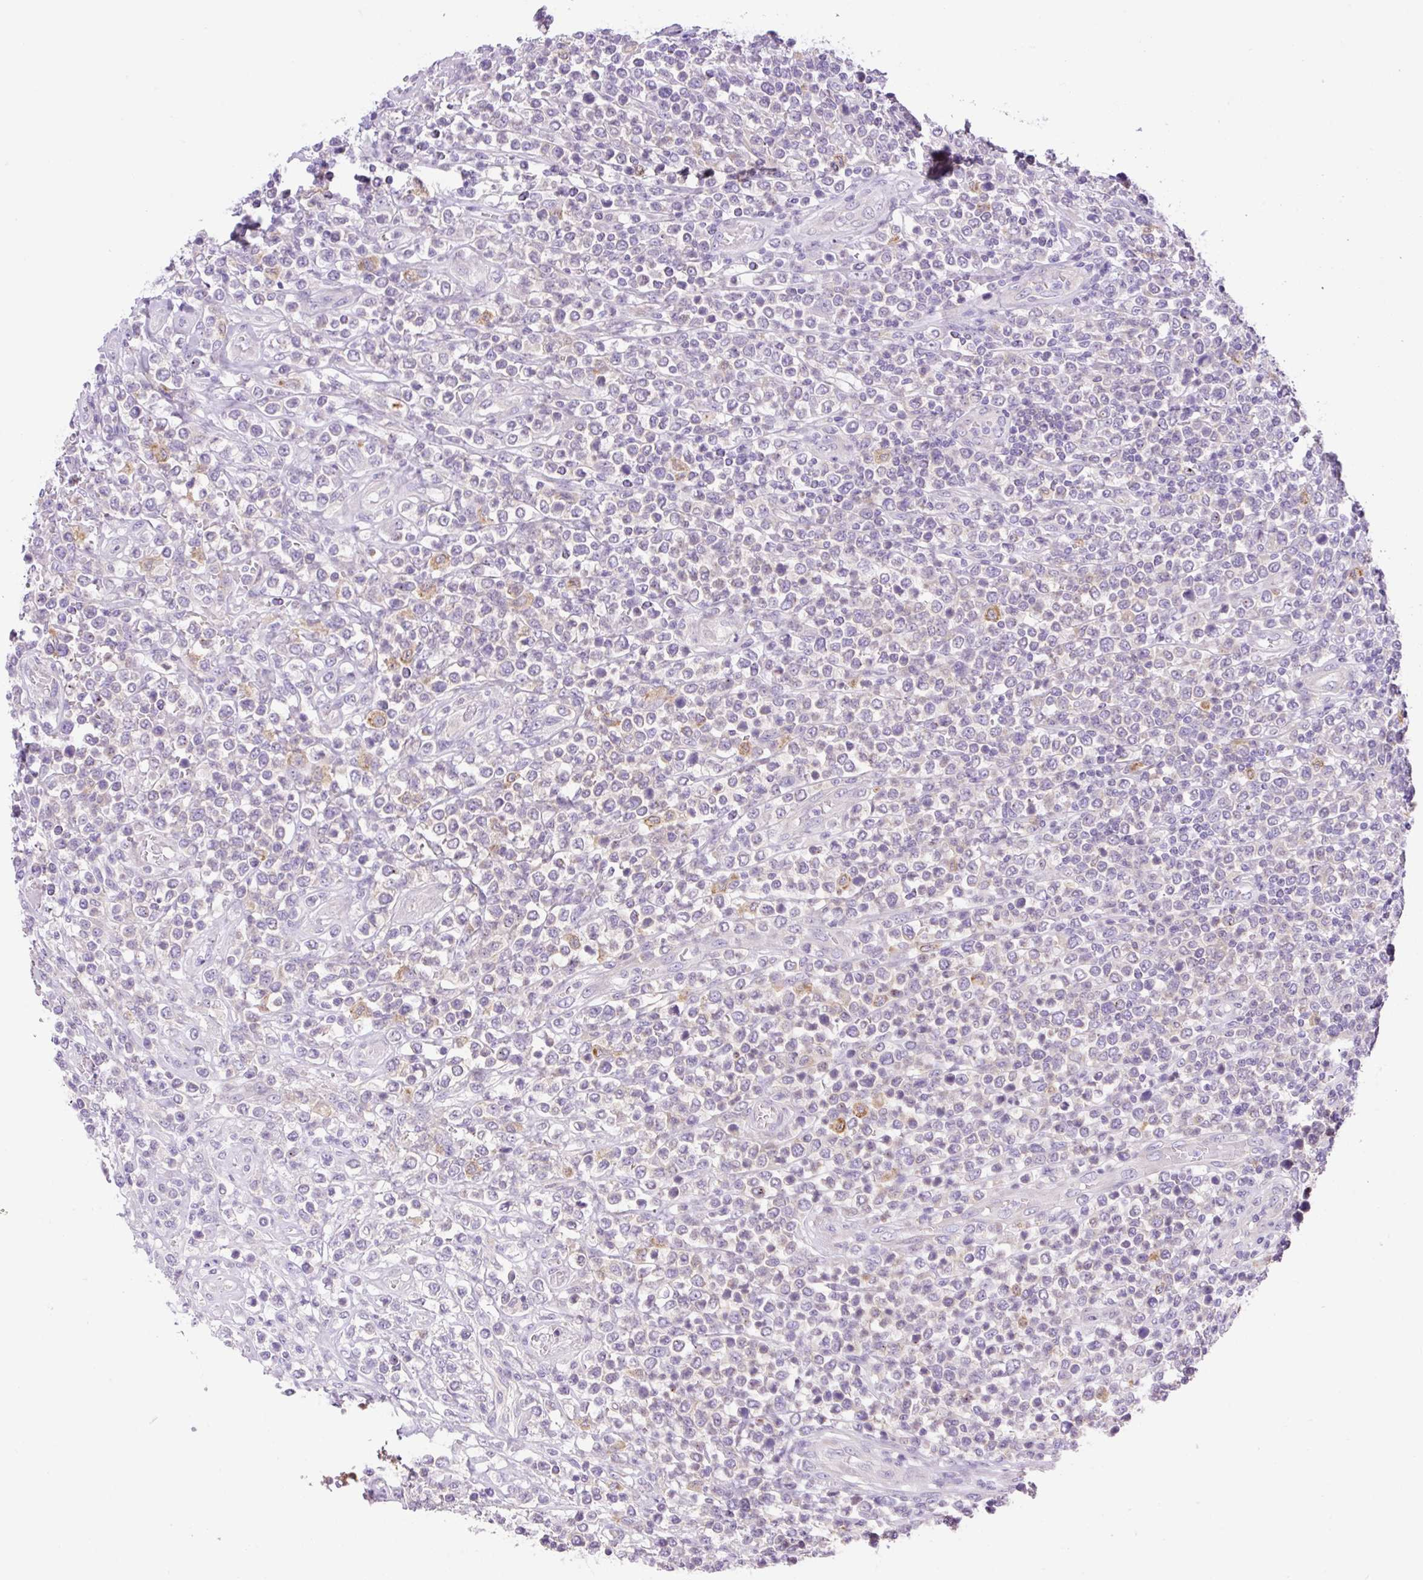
{"staining": {"intensity": "negative", "quantity": "none", "location": "none"}, "tissue": "lymphoma", "cell_type": "Tumor cells", "image_type": "cancer", "snomed": [{"axis": "morphology", "description": "Malignant lymphoma, non-Hodgkin's type, High grade"}, {"axis": "topography", "description": "Soft tissue"}], "caption": "IHC photomicrograph of neoplastic tissue: human lymphoma stained with DAB displays no significant protein staining in tumor cells.", "gene": "CAMK2B", "patient": {"sex": "female", "age": 56}}